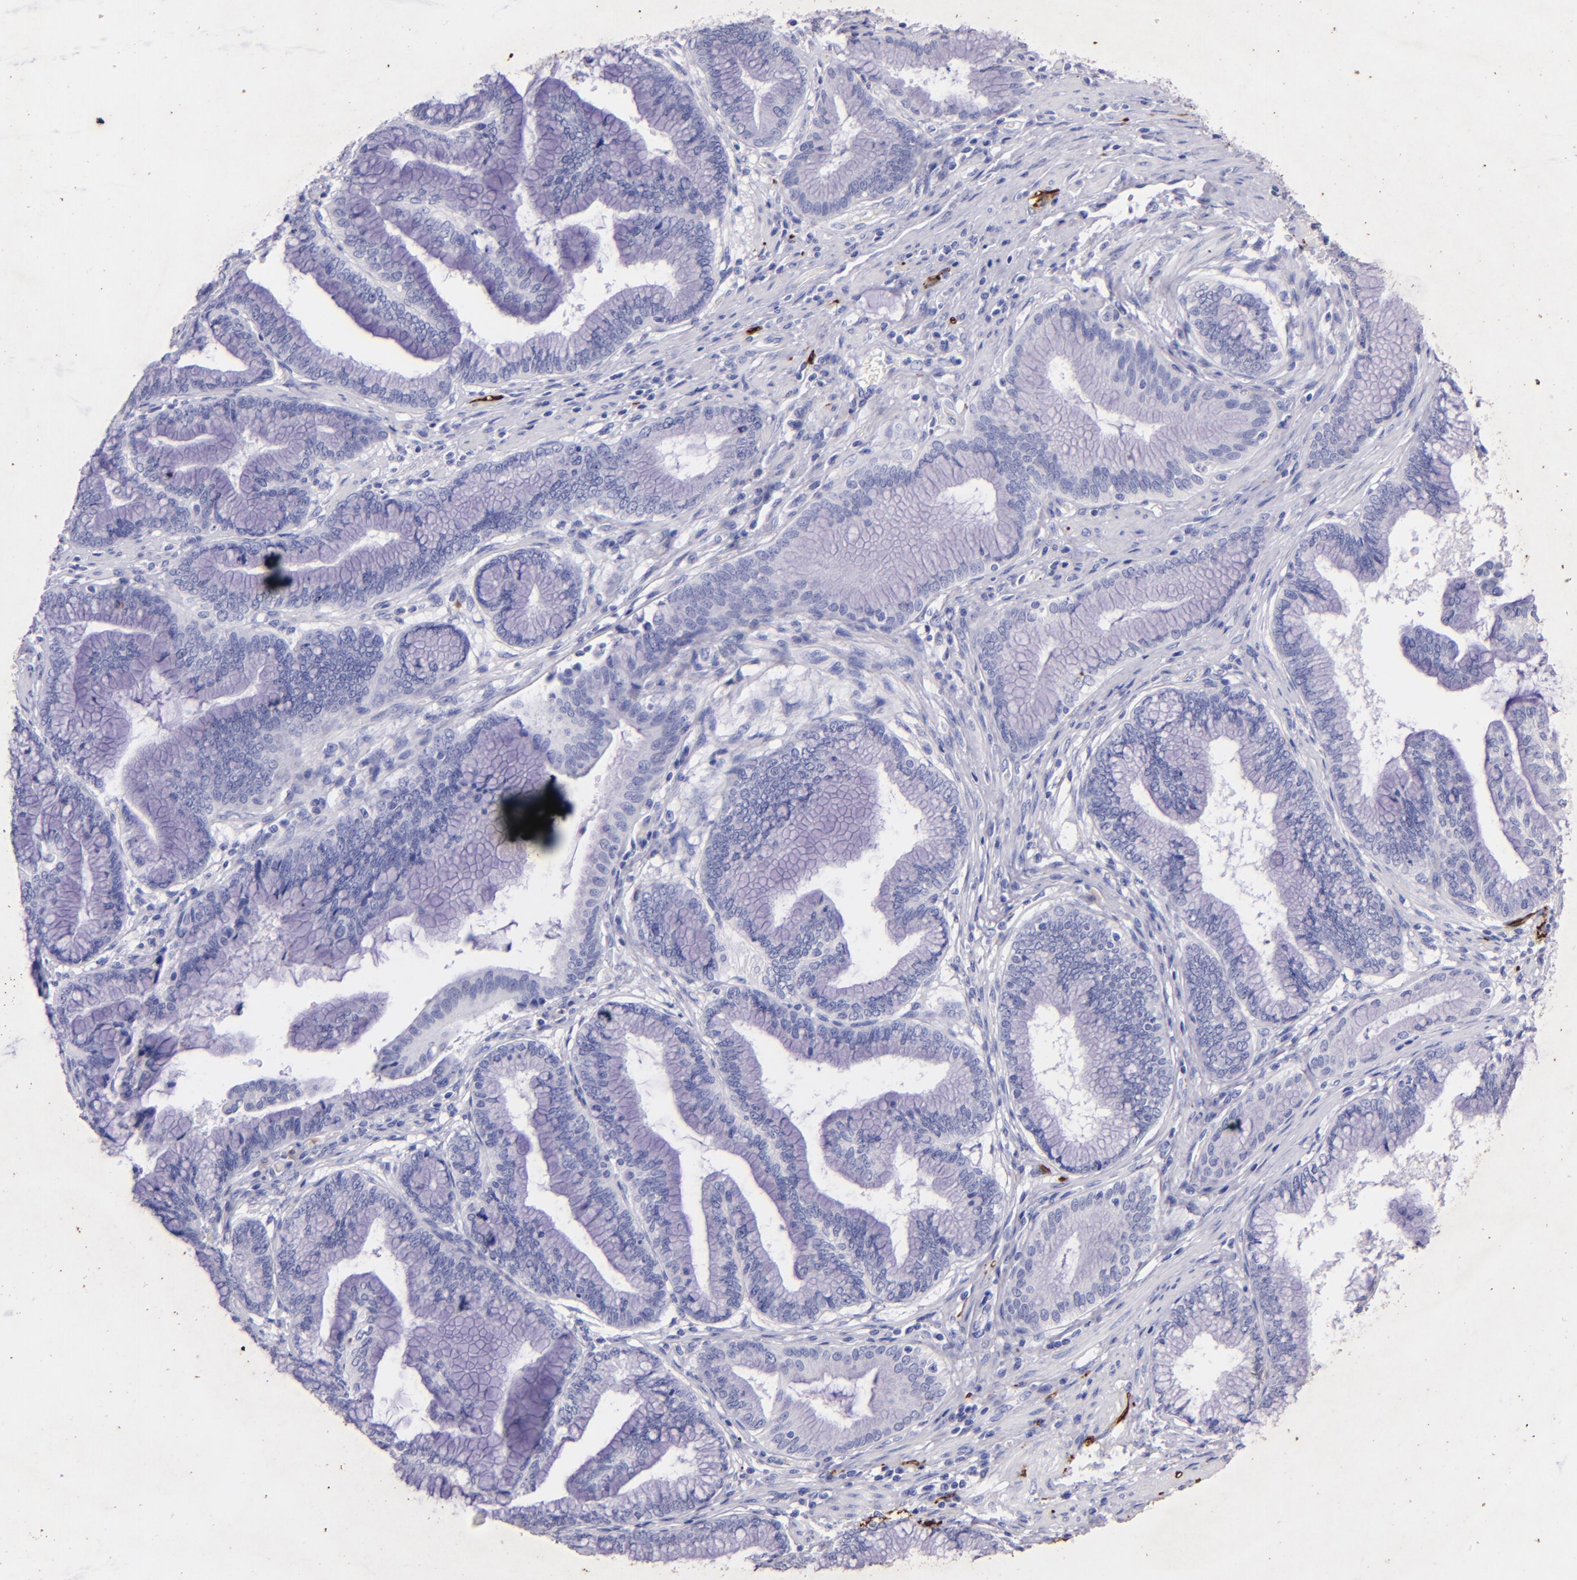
{"staining": {"intensity": "negative", "quantity": "none", "location": "none"}, "tissue": "pancreatic cancer", "cell_type": "Tumor cells", "image_type": "cancer", "snomed": [{"axis": "morphology", "description": "Adenocarcinoma, NOS"}, {"axis": "topography", "description": "Pancreas"}], "caption": "Immunohistochemistry (IHC) histopathology image of pancreatic cancer stained for a protein (brown), which demonstrates no staining in tumor cells.", "gene": "UCHL1", "patient": {"sex": "female", "age": 64}}